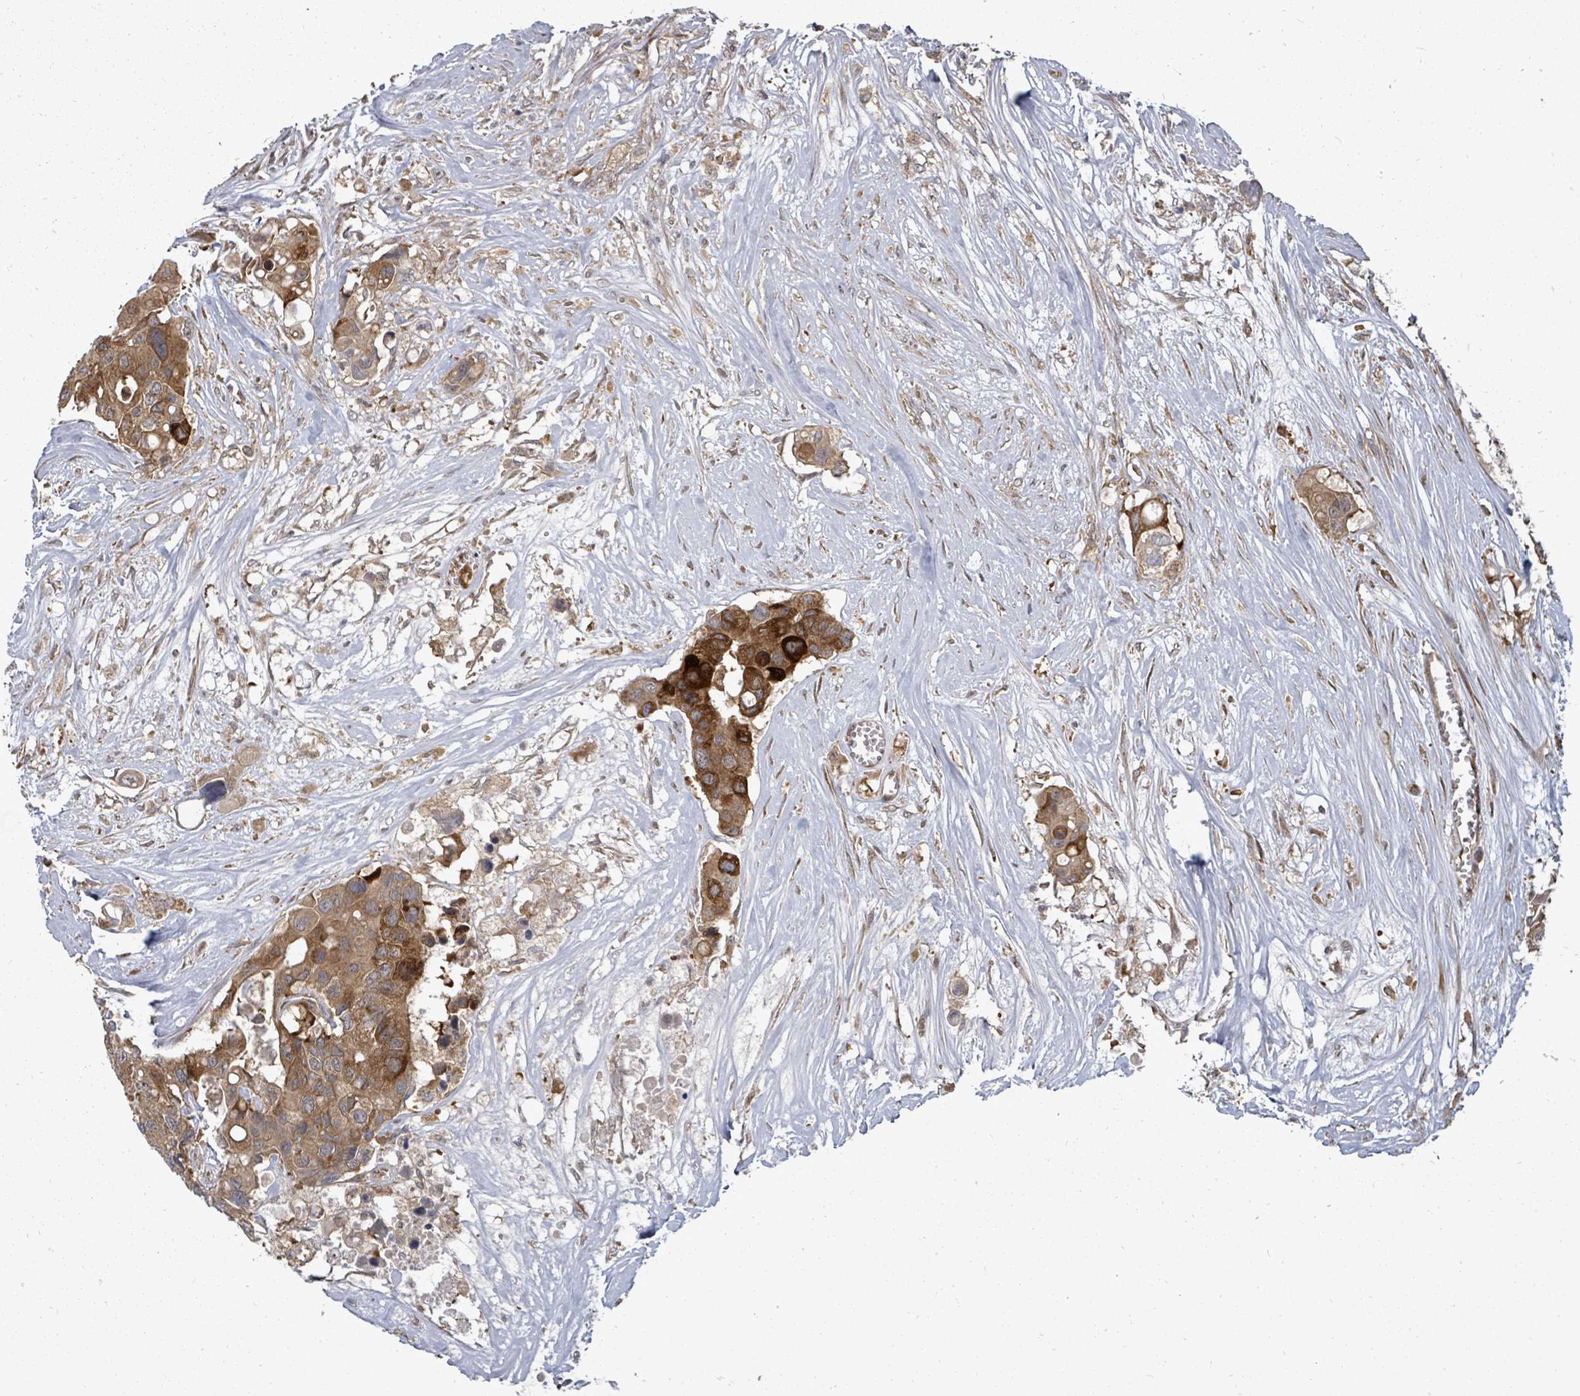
{"staining": {"intensity": "strong", "quantity": ">75%", "location": "cytoplasmic/membranous"}, "tissue": "colorectal cancer", "cell_type": "Tumor cells", "image_type": "cancer", "snomed": [{"axis": "morphology", "description": "Adenocarcinoma, NOS"}, {"axis": "topography", "description": "Colon"}], "caption": "Colorectal cancer tissue reveals strong cytoplasmic/membranous positivity in about >75% of tumor cells, visualized by immunohistochemistry.", "gene": "EIF3C", "patient": {"sex": "male", "age": 77}}